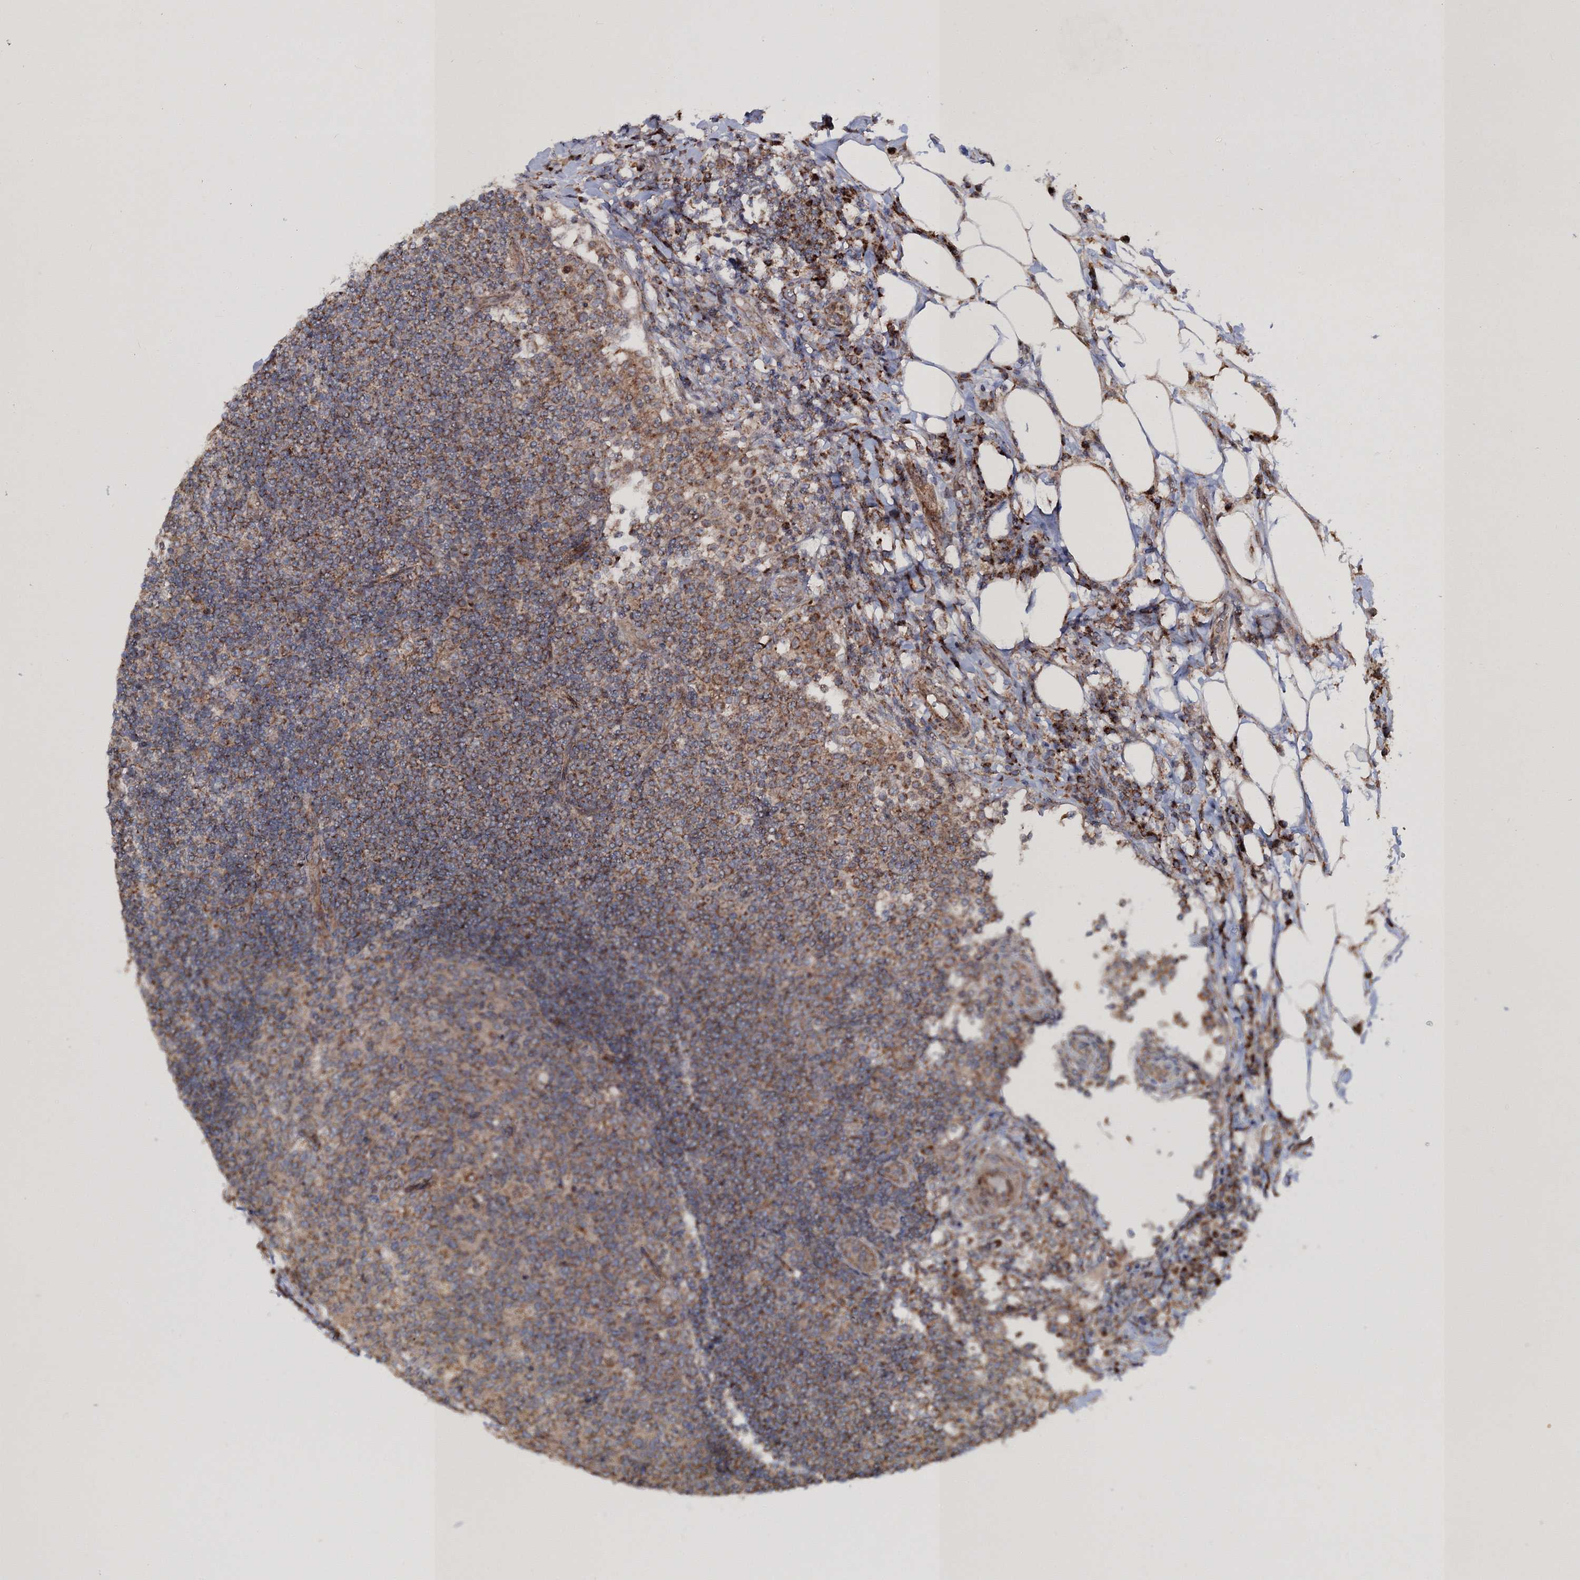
{"staining": {"intensity": "weak", "quantity": ">75%", "location": "cytoplasmic/membranous"}, "tissue": "lymph node", "cell_type": "Germinal center cells", "image_type": "normal", "snomed": [{"axis": "morphology", "description": "Normal tissue, NOS"}, {"axis": "topography", "description": "Lymph node"}], "caption": "Weak cytoplasmic/membranous expression is identified in approximately >75% of germinal center cells in unremarkable lymph node. Nuclei are stained in blue.", "gene": "SCRN3", "patient": {"sex": "female", "age": 53}}